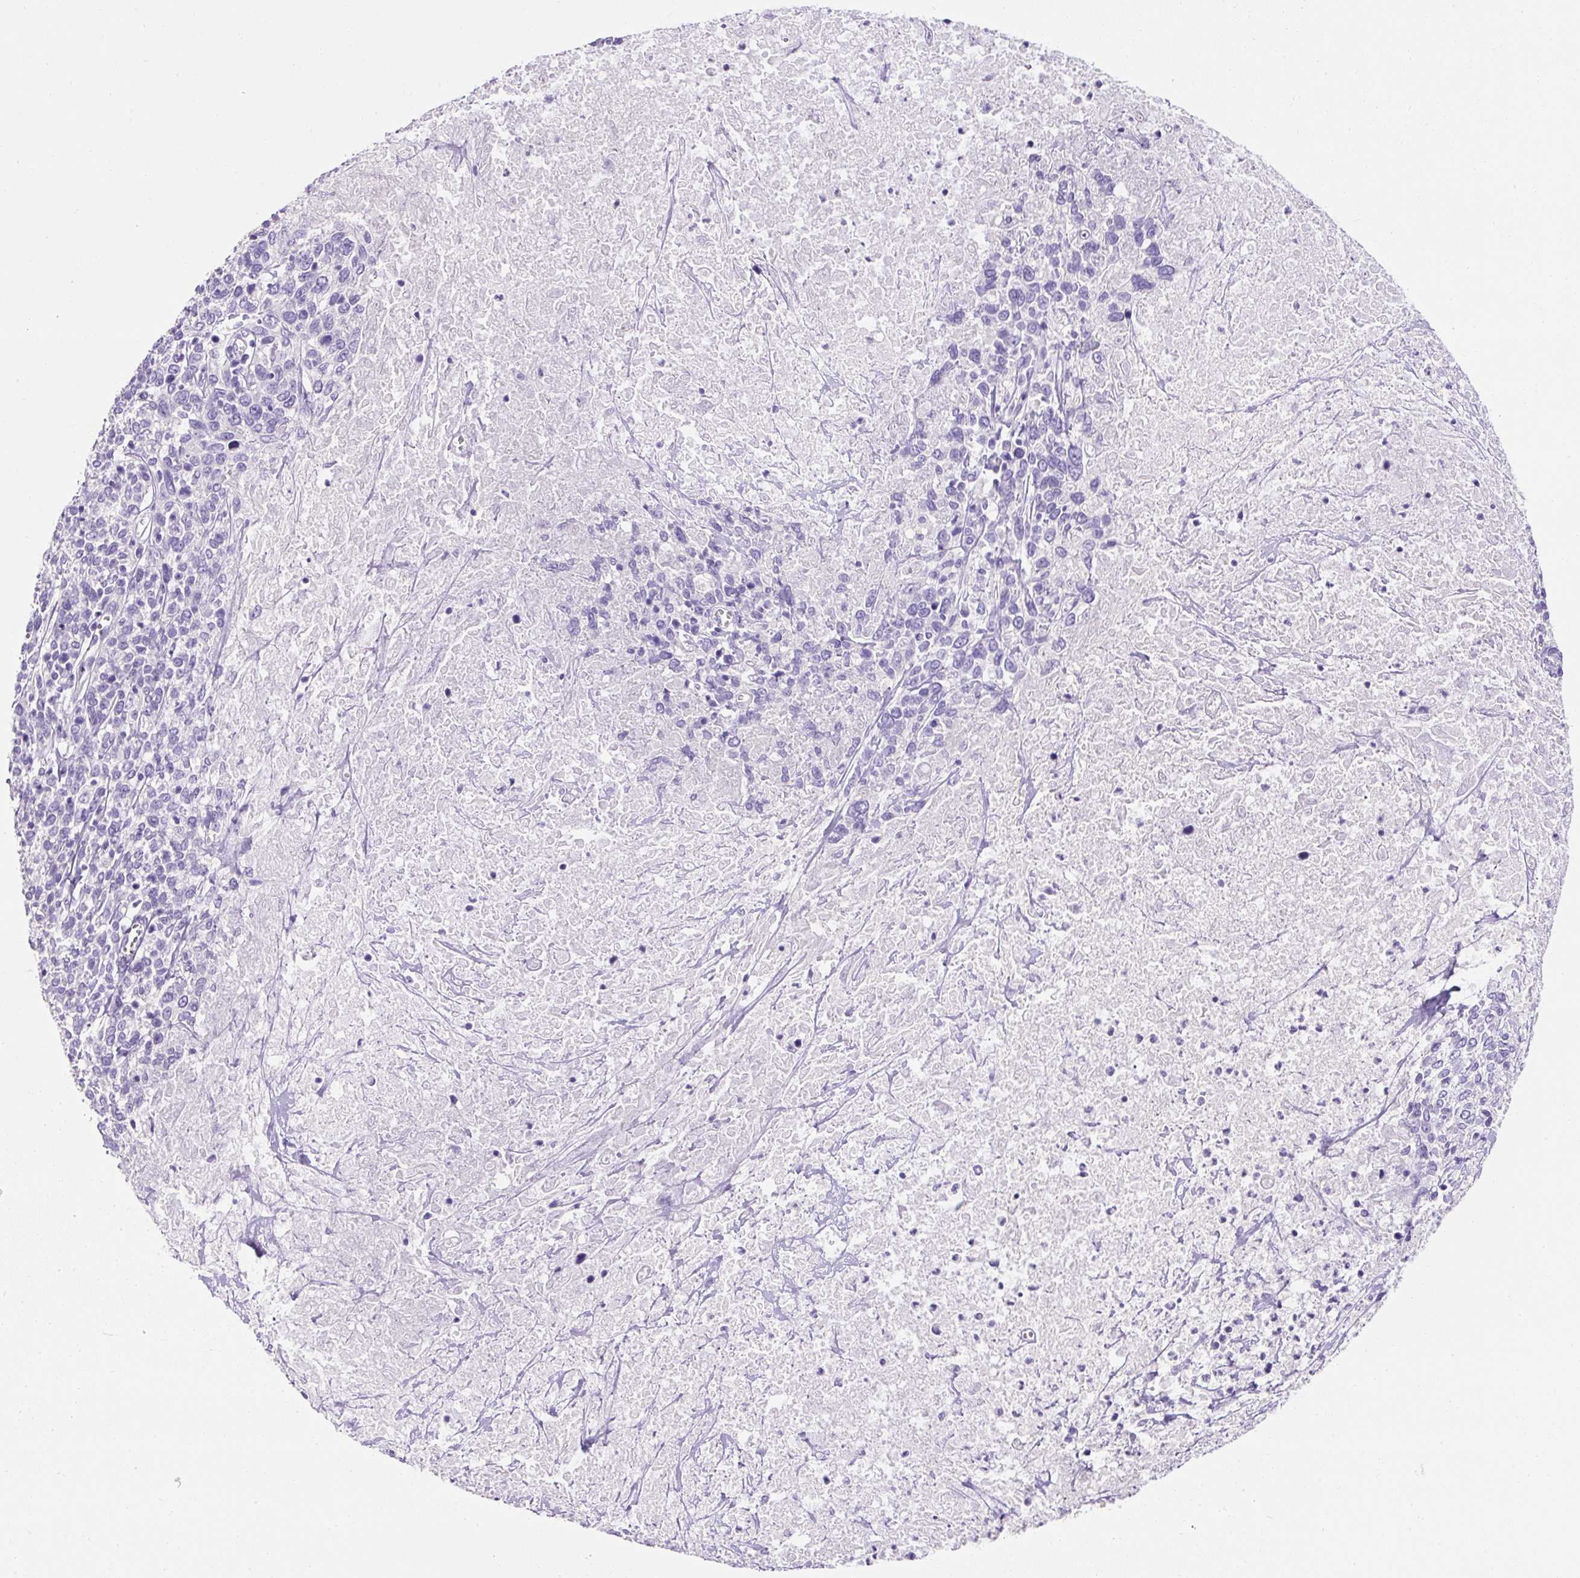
{"staining": {"intensity": "negative", "quantity": "none", "location": "none"}, "tissue": "cervical cancer", "cell_type": "Tumor cells", "image_type": "cancer", "snomed": [{"axis": "morphology", "description": "Squamous cell carcinoma, NOS"}, {"axis": "topography", "description": "Cervix"}], "caption": "DAB (3,3'-diaminobenzidine) immunohistochemical staining of human cervical cancer exhibits no significant staining in tumor cells.", "gene": "C2CD4C", "patient": {"sex": "female", "age": 46}}